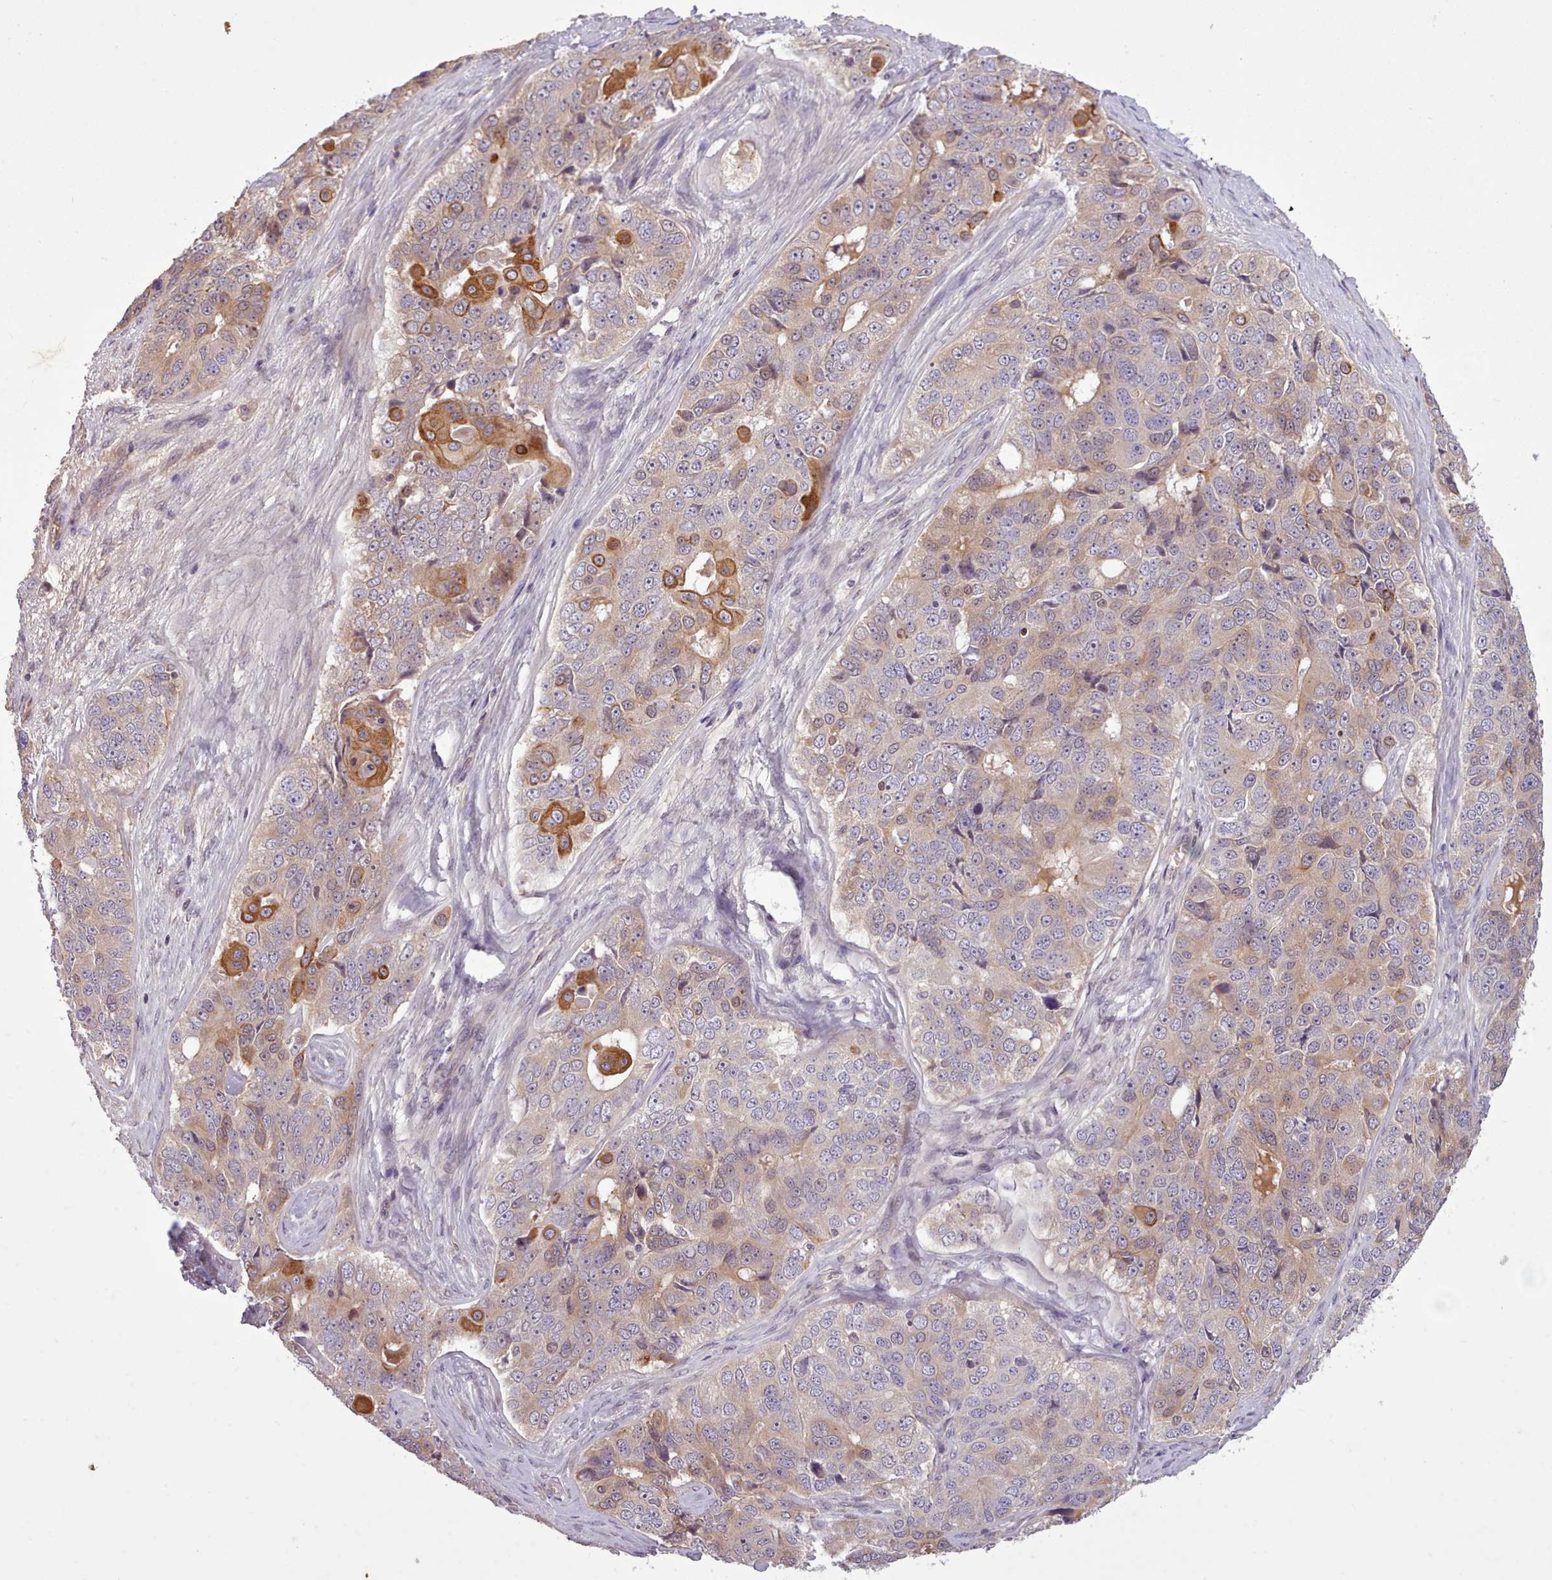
{"staining": {"intensity": "moderate", "quantity": "<25%", "location": "cytoplasmic/membranous"}, "tissue": "ovarian cancer", "cell_type": "Tumor cells", "image_type": "cancer", "snomed": [{"axis": "morphology", "description": "Carcinoma, endometroid"}, {"axis": "topography", "description": "Ovary"}], "caption": "IHC of ovarian endometroid carcinoma demonstrates low levels of moderate cytoplasmic/membranous positivity in about <25% of tumor cells. IHC stains the protein in brown and the nuclei are stained blue.", "gene": "NMRK1", "patient": {"sex": "female", "age": 51}}